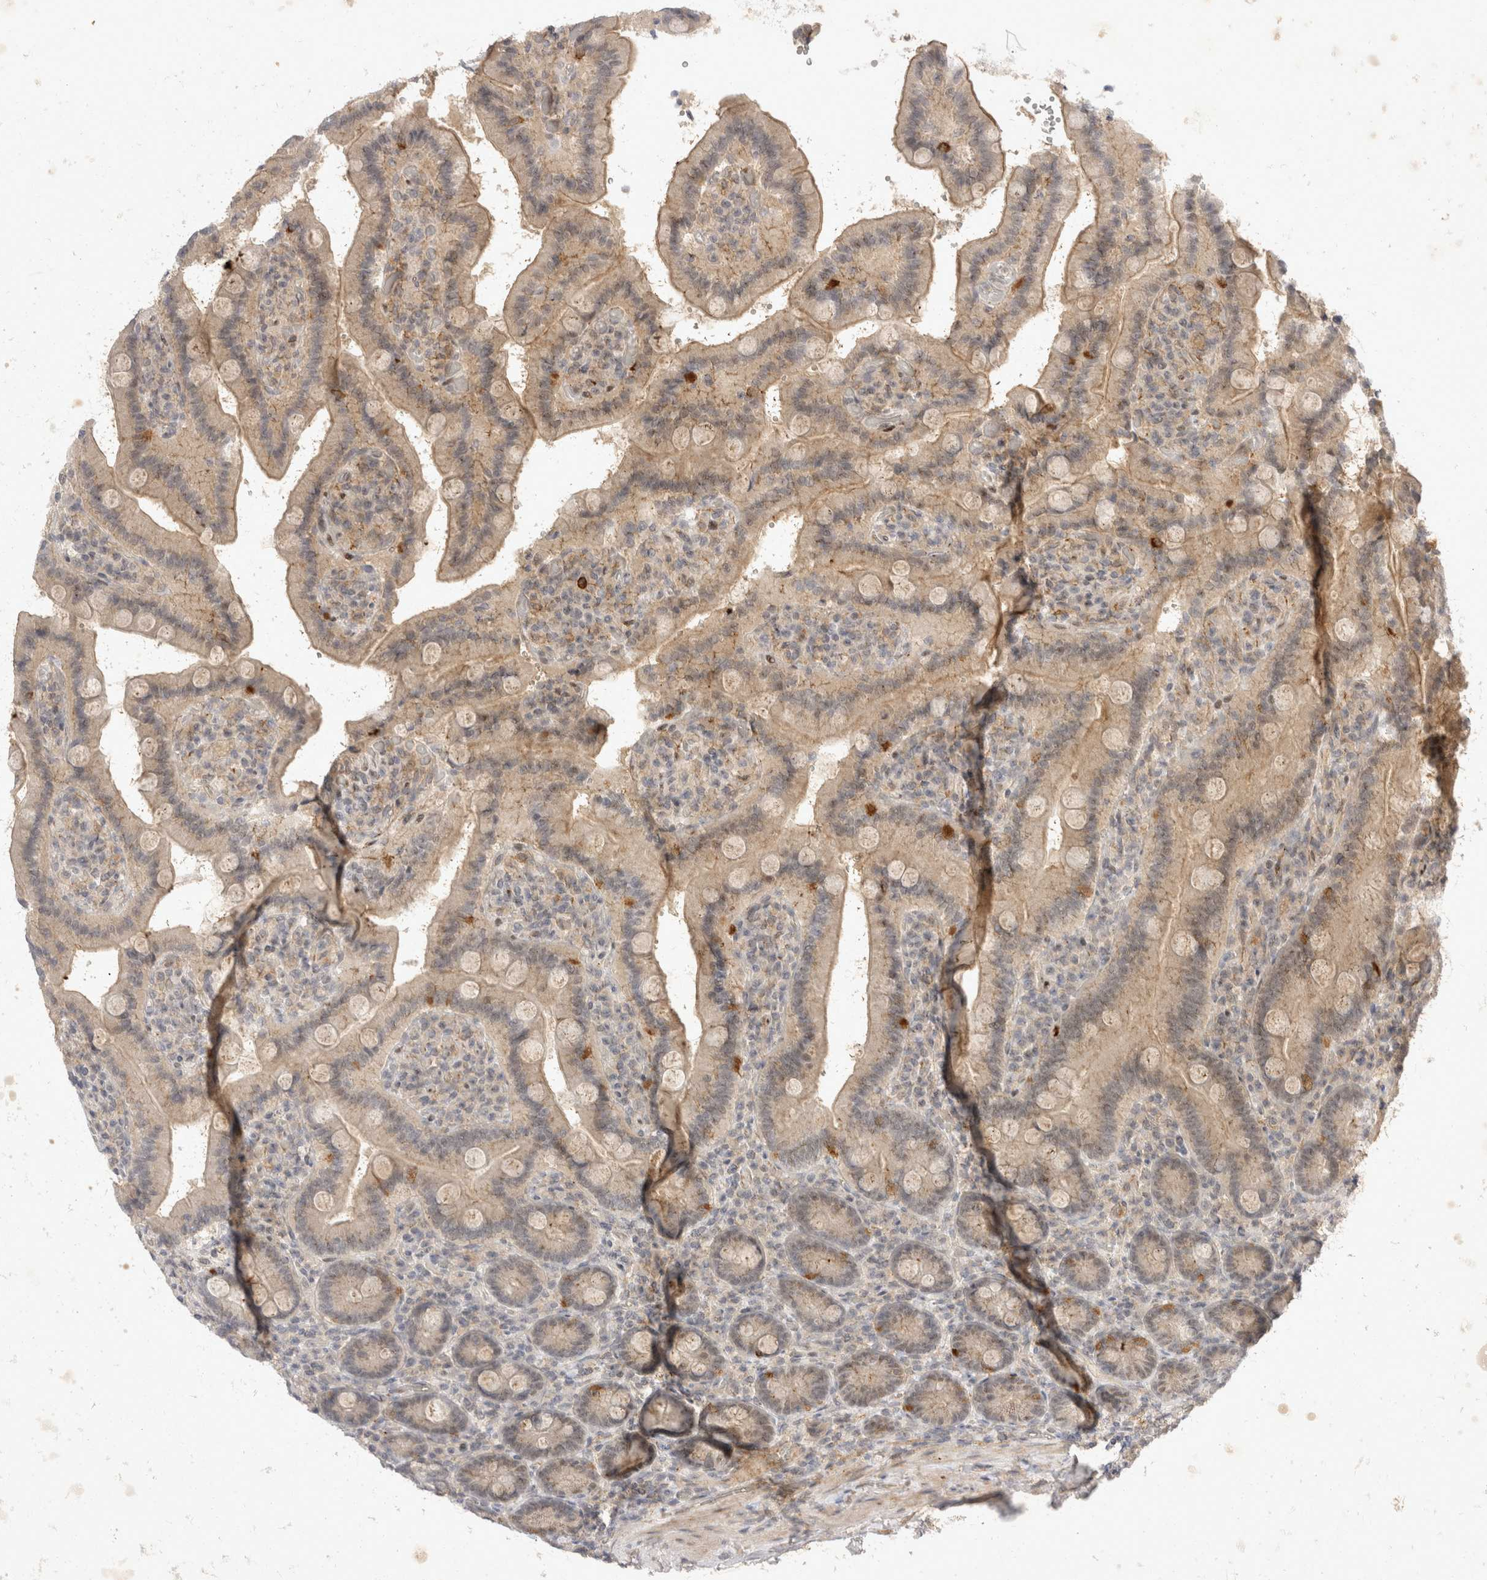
{"staining": {"intensity": "weak", "quantity": ">75%", "location": "cytoplasmic/membranous"}, "tissue": "duodenum", "cell_type": "Glandular cells", "image_type": "normal", "snomed": [{"axis": "morphology", "description": "Normal tissue, NOS"}, {"axis": "topography", "description": "Duodenum"}], "caption": "Protein staining of benign duodenum reveals weak cytoplasmic/membranous expression in about >75% of glandular cells.", "gene": "TOM1L2", "patient": {"sex": "female", "age": 62}}